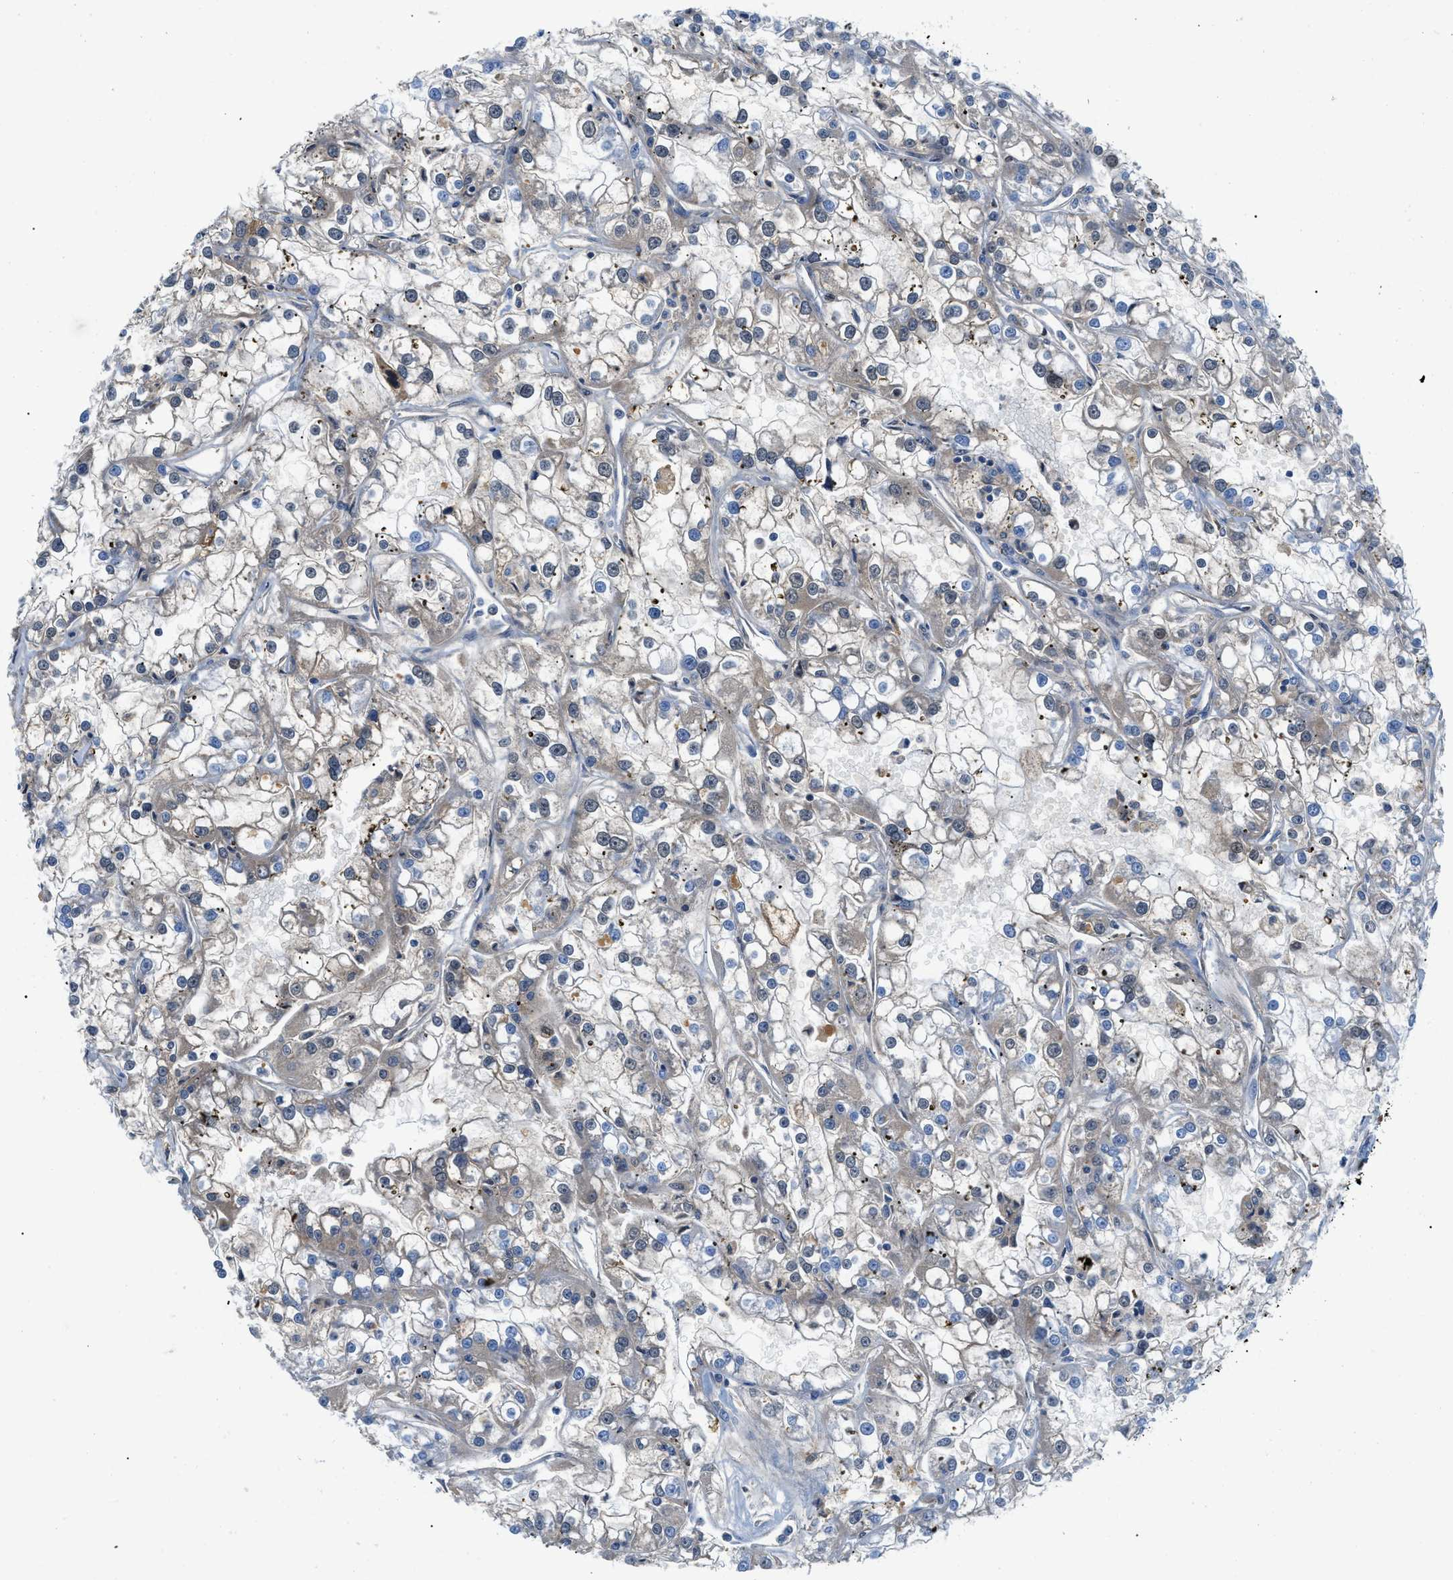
{"staining": {"intensity": "negative", "quantity": "none", "location": "none"}, "tissue": "renal cancer", "cell_type": "Tumor cells", "image_type": "cancer", "snomed": [{"axis": "morphology", "description": "Adenocarcinoma, NOS"}, {"axis": "topography", "description": "Kidney"}], "caption": "Immunohistochemistry of human renal adenocarcinoma exhibits no expression in tumor cells. Brightfield microscopy of IHC stained with DAB (brown) and hematoxylin (blue), captured at high magnification.", "gene": "ATP6V0D1", "patient": {"sex": "female", "age": 52}}